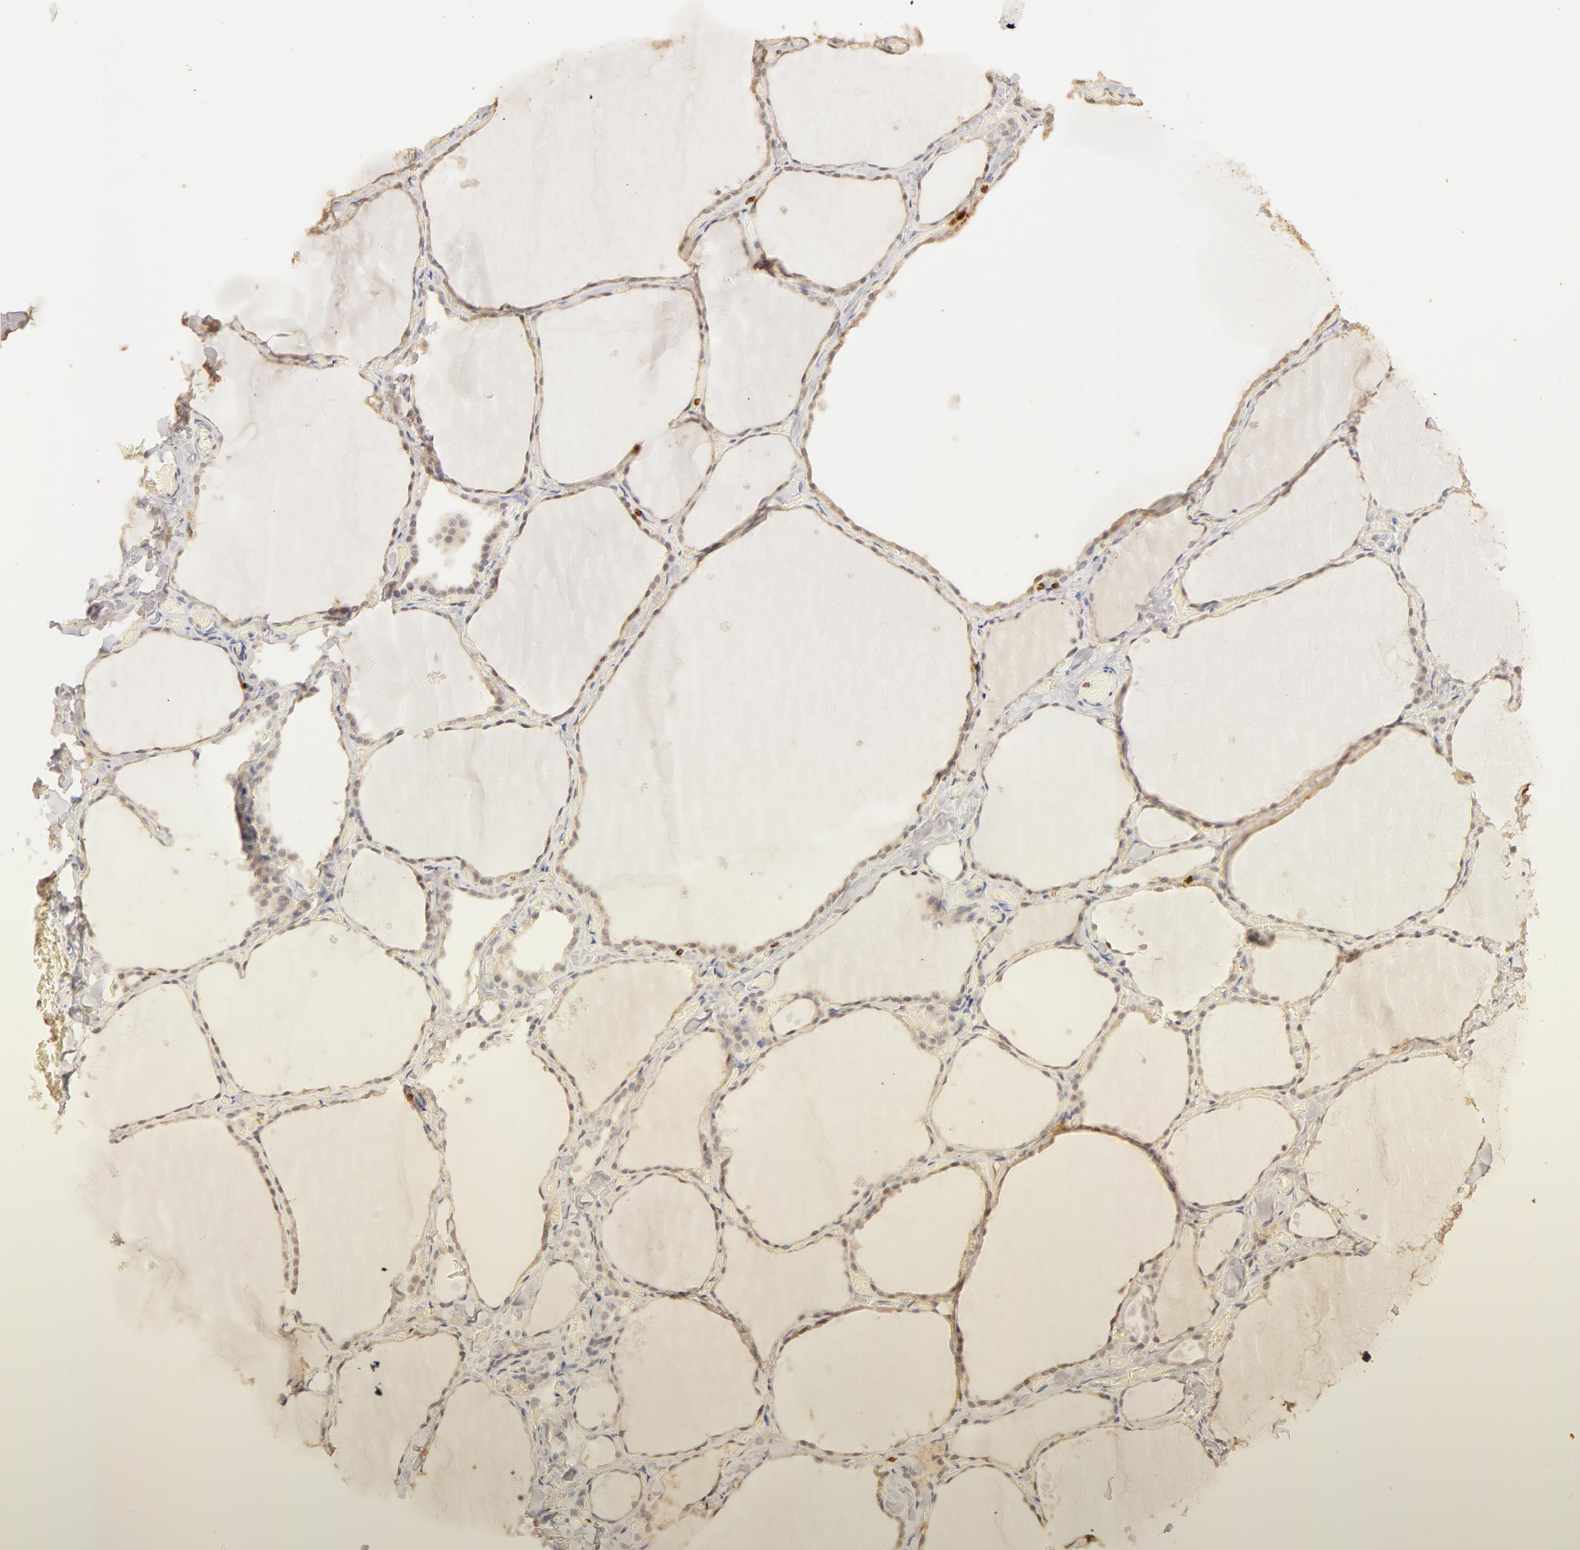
{"staining": {"intensity": "weak", "quantity": ">75%", "location": "cytoplasmic/membranous"}, "tissue": "thyroid gland", "cell_type": "Glandular cells", "image_type": "normal", "snomed": [{"axis": "morphology", "description": "Normal tissue, NOS"}, {"axis": "topography", "description": "Thyroid gland"}], "caption": "Weak cytoplasmic/membranous staining is seen in about >75% of glandular cells in benign thyroid gland.", "gene": "C1R", "patient": {"sex": "male", "age": 34}}